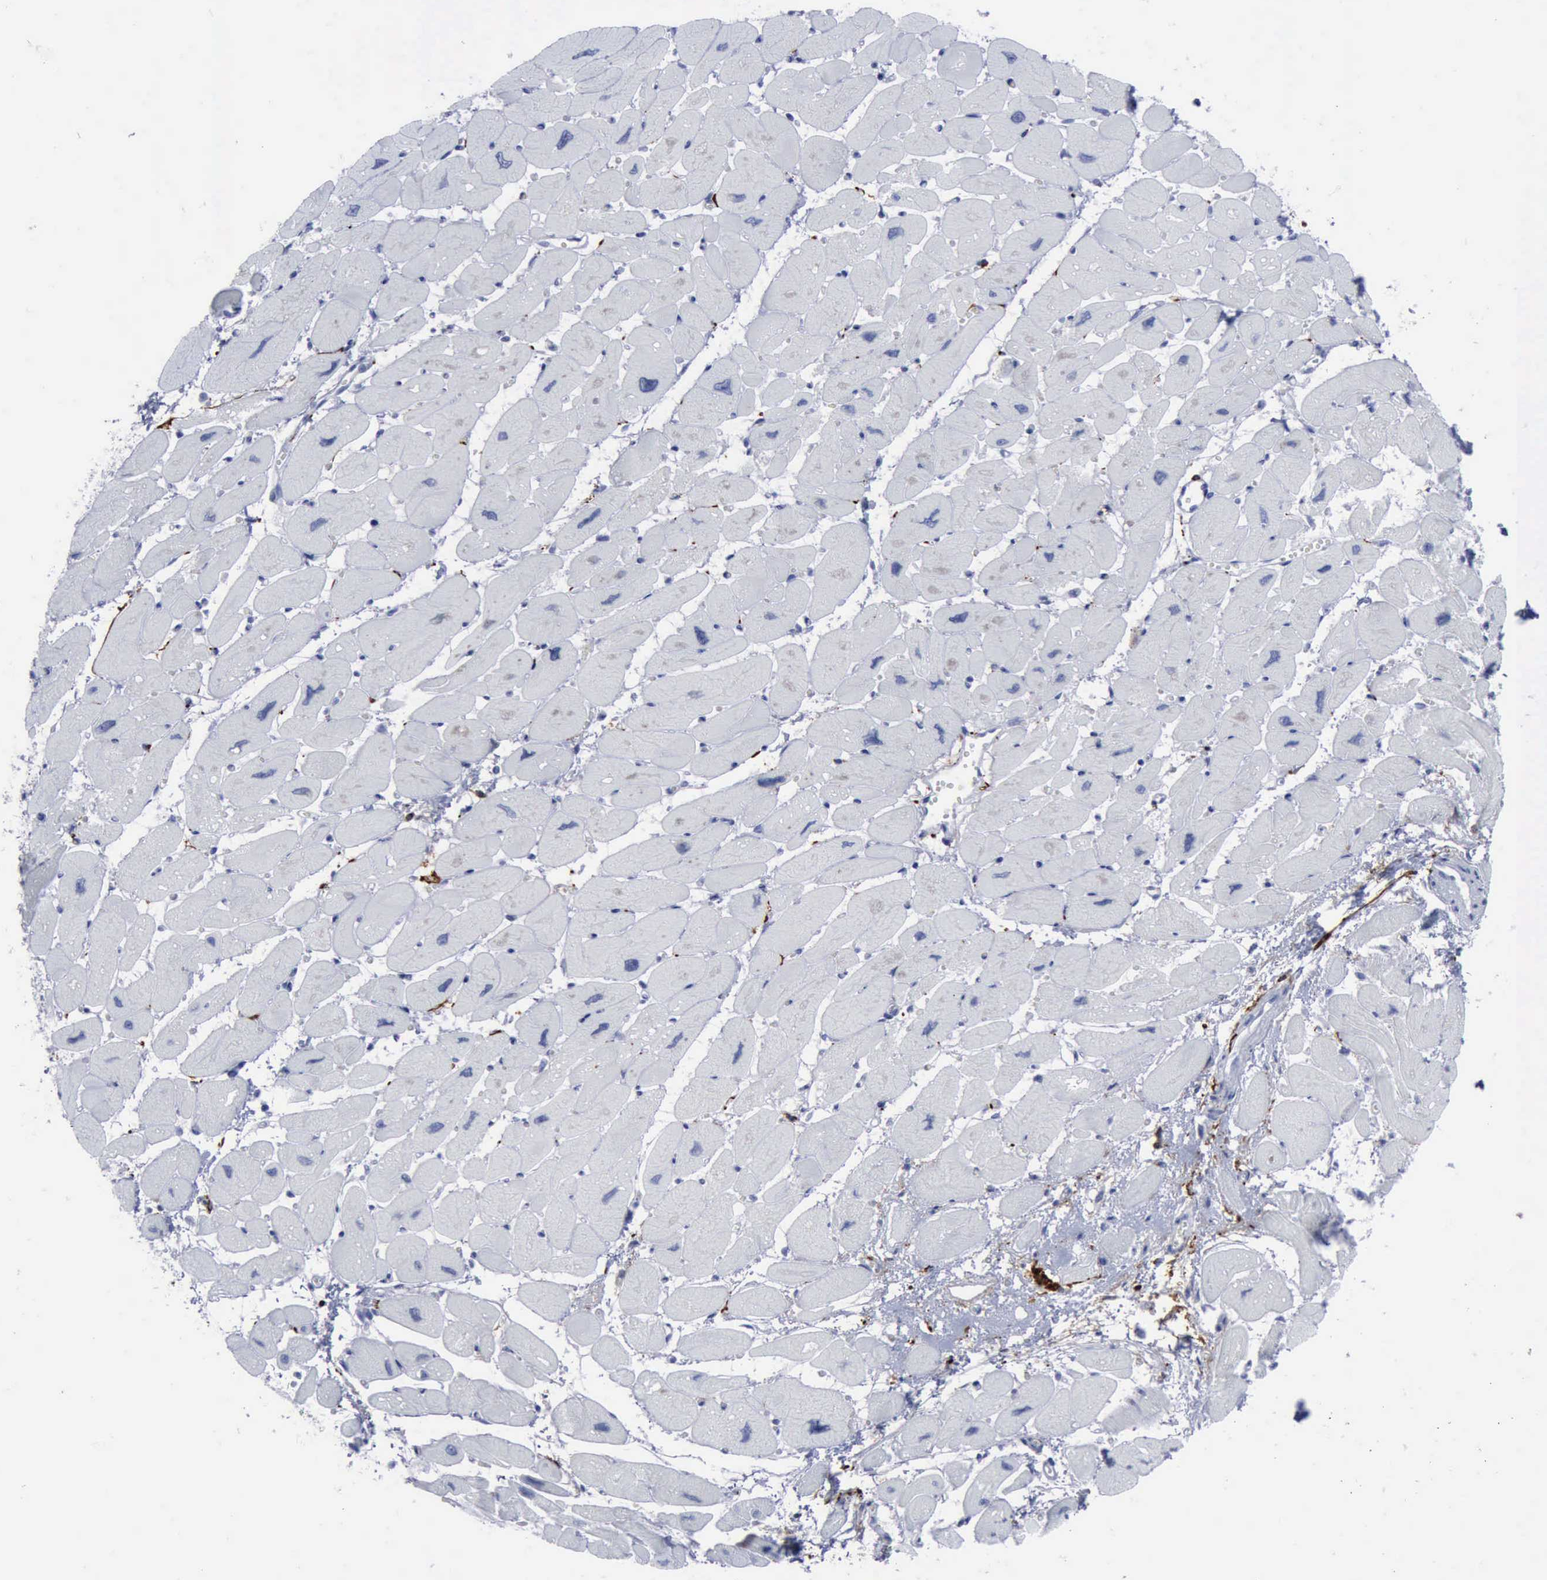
{"staining": {"intensity": "negative", "quantity": "none", "location": "none"}, "tissue": "heart muscle", "cell_type": "Cardiomyocytes", "image_type": "normal", "snomed": [{"axis": "morphology", "description": "Normal tissue, NOS"}, {"axis": "topography", "description": "Heart"}], "caption": "This histopathology image is of unremarkable heart muscle stained with immunohistochemistry to label a protein in brown with the nuclei are counter-stained blue. There is no expression in cardiomyocytes. The staining is performed using DAB (3,3'-diaminobenzidine) brown chromogen with nuclei counter-stained in using hematoxylin.", "gene": "NGFR", "patient": {"sex": "female", "age": 54}}